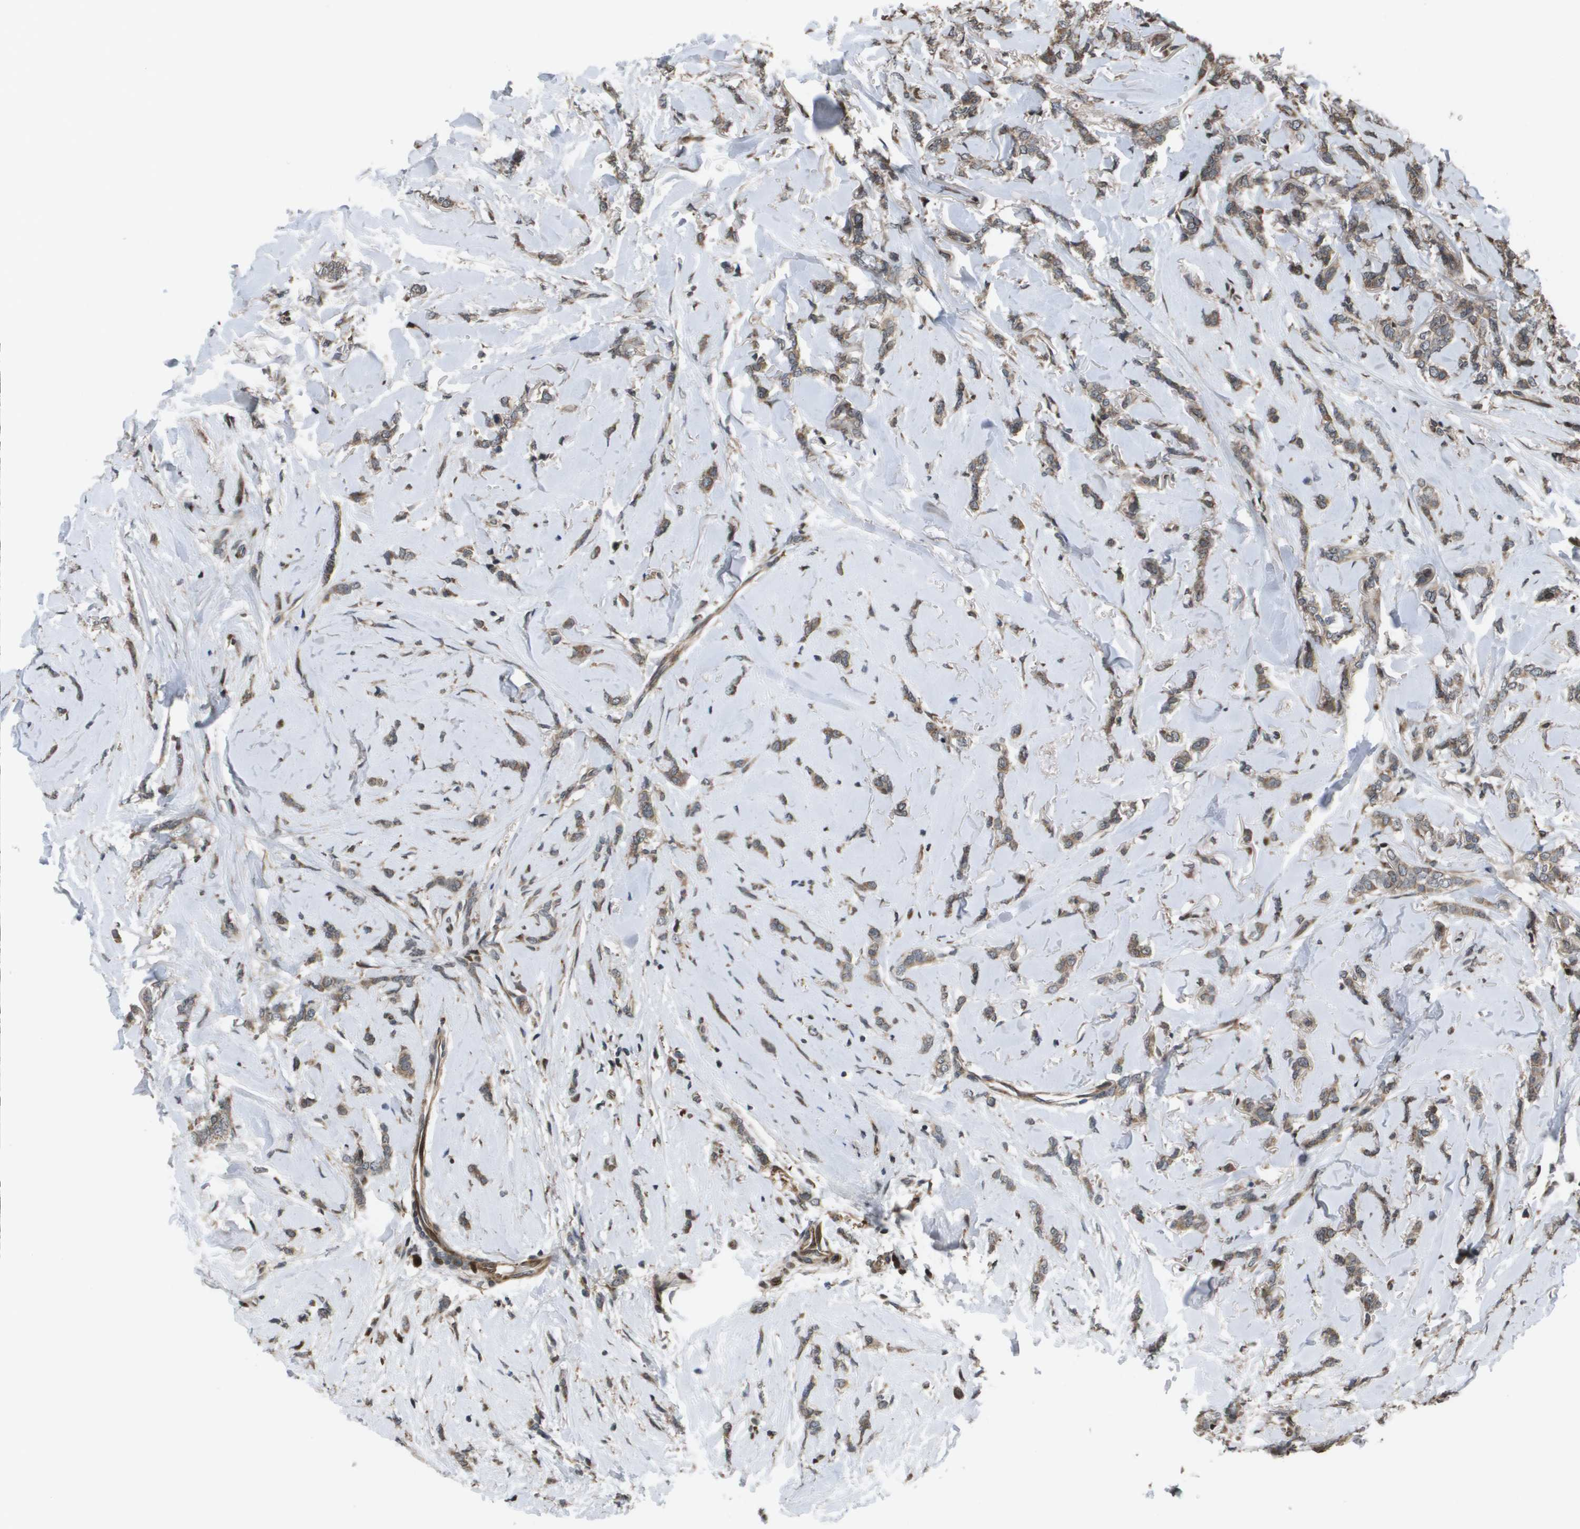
{"staining": {"intensity": "moderate", "quantity": ">75%", "location": "cytoplasmic/membranous"}, "tissue": "breast cancer", "cell_type": "Tumor cells", "image_type": "cancer", "snomed": [{"axis": "morphology", "description": "Lobular carcinoma"}, {"axis": "topography", "description": "Skin"}, {"axis": "topography", "description": "Breast"}], "caption": "Breast lobular carcinoma stained with DAB immunohistochemistry exhibits medium levels of moderate cytoplasmic/membranous expression in approximately >75% of tumor cells.", "gene": "AXIN2", "patient": {"sex": "female", "age": 46}}